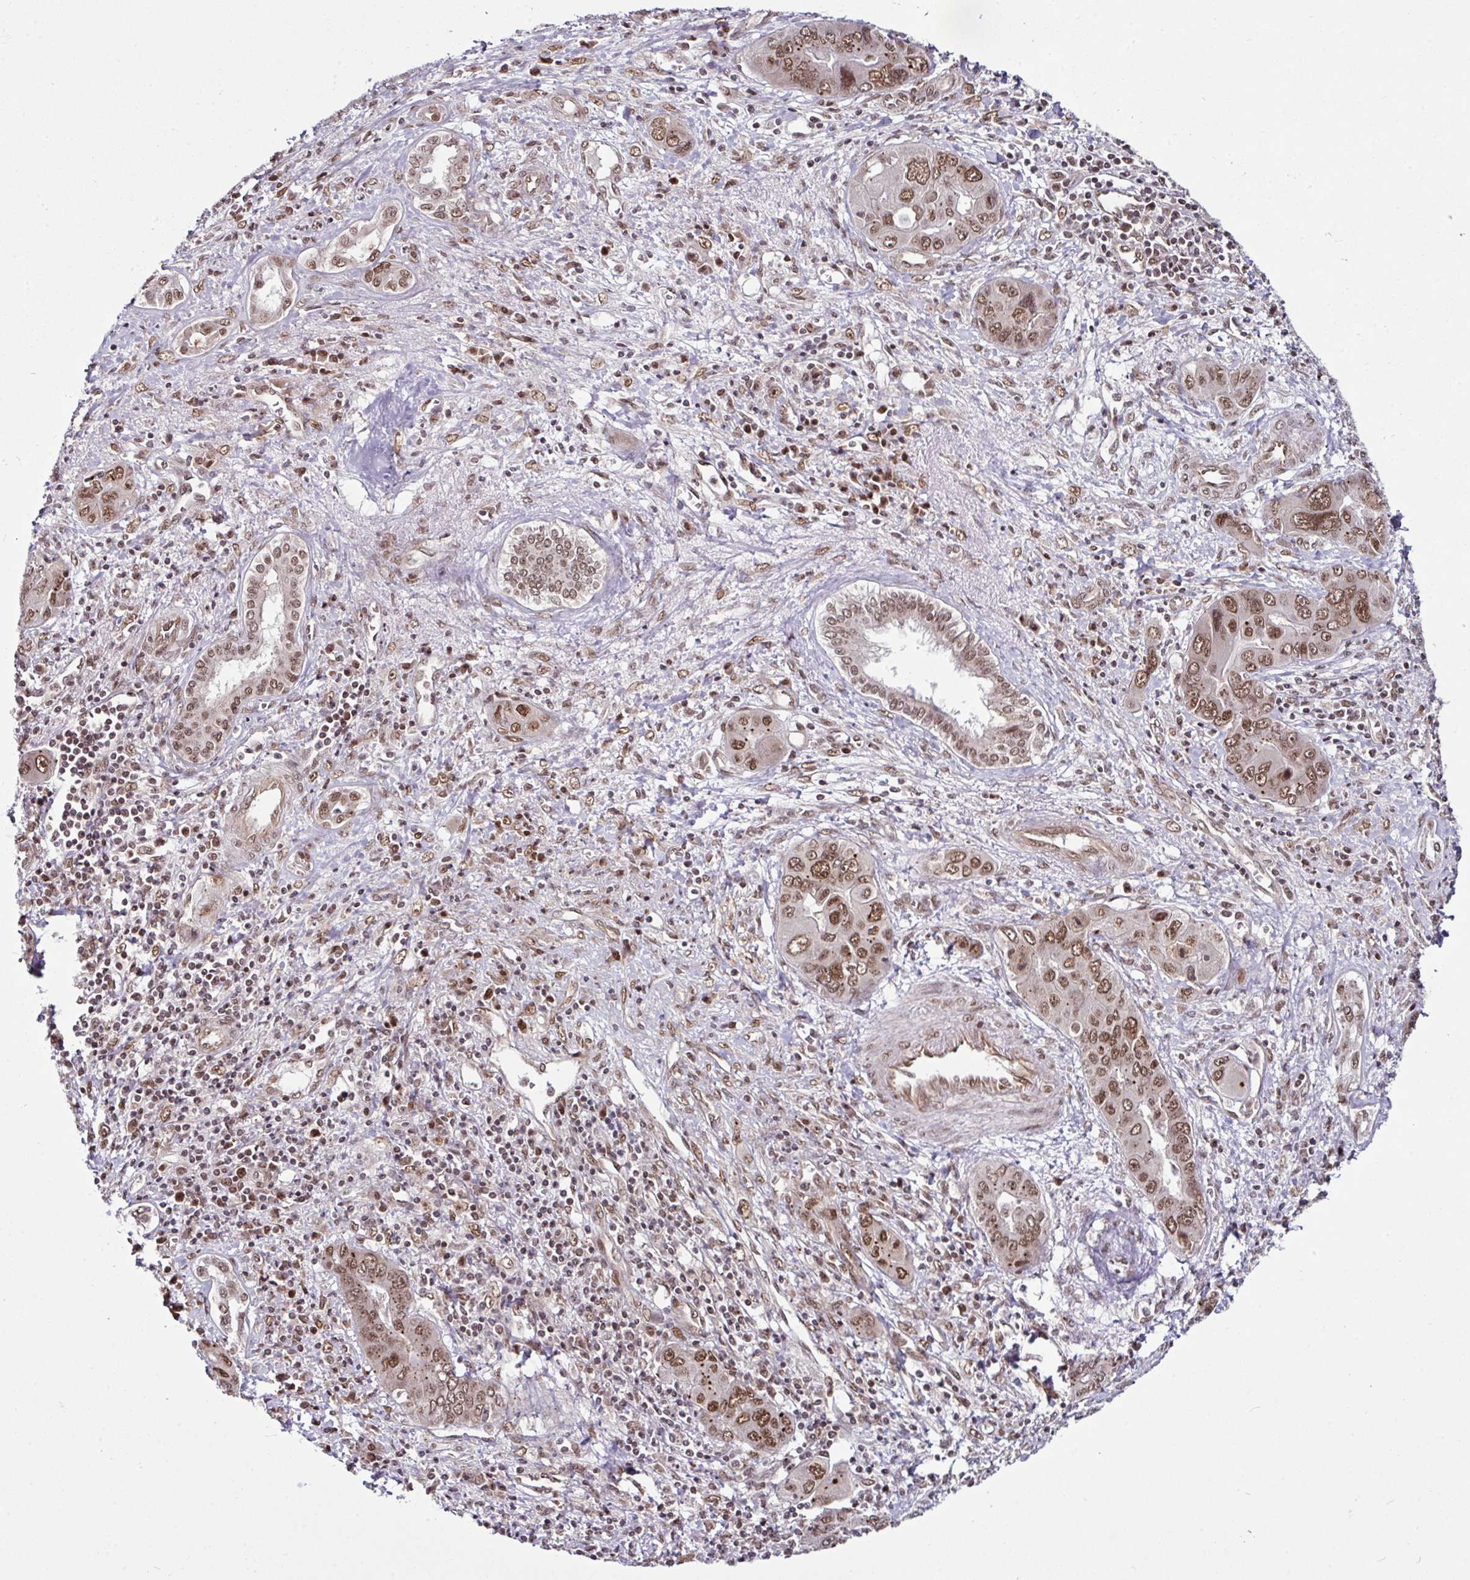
{"staining": {"intensity": "moderate", "quantity": ">75%", "location": "nuclear"}, "tissue": "liver cancer", "cell_type": "Tumor cells", "image_type": "cancer", "snomed": [{"axis": "morphology", "description": "Cholangiocarcinoma"}, {"axis": "topography", "description": "Liver"}], "caption": "This histopathology image demonstrates cholangiocarcinoma (liver) stained with IHC to label a protein in brown. The nuclear of tumor cells show moderate positivity for the protein. Nuclei are counter-stained blue.", "gene": "MORF4L2", "patient": {"sex": "male", "age": 67}}